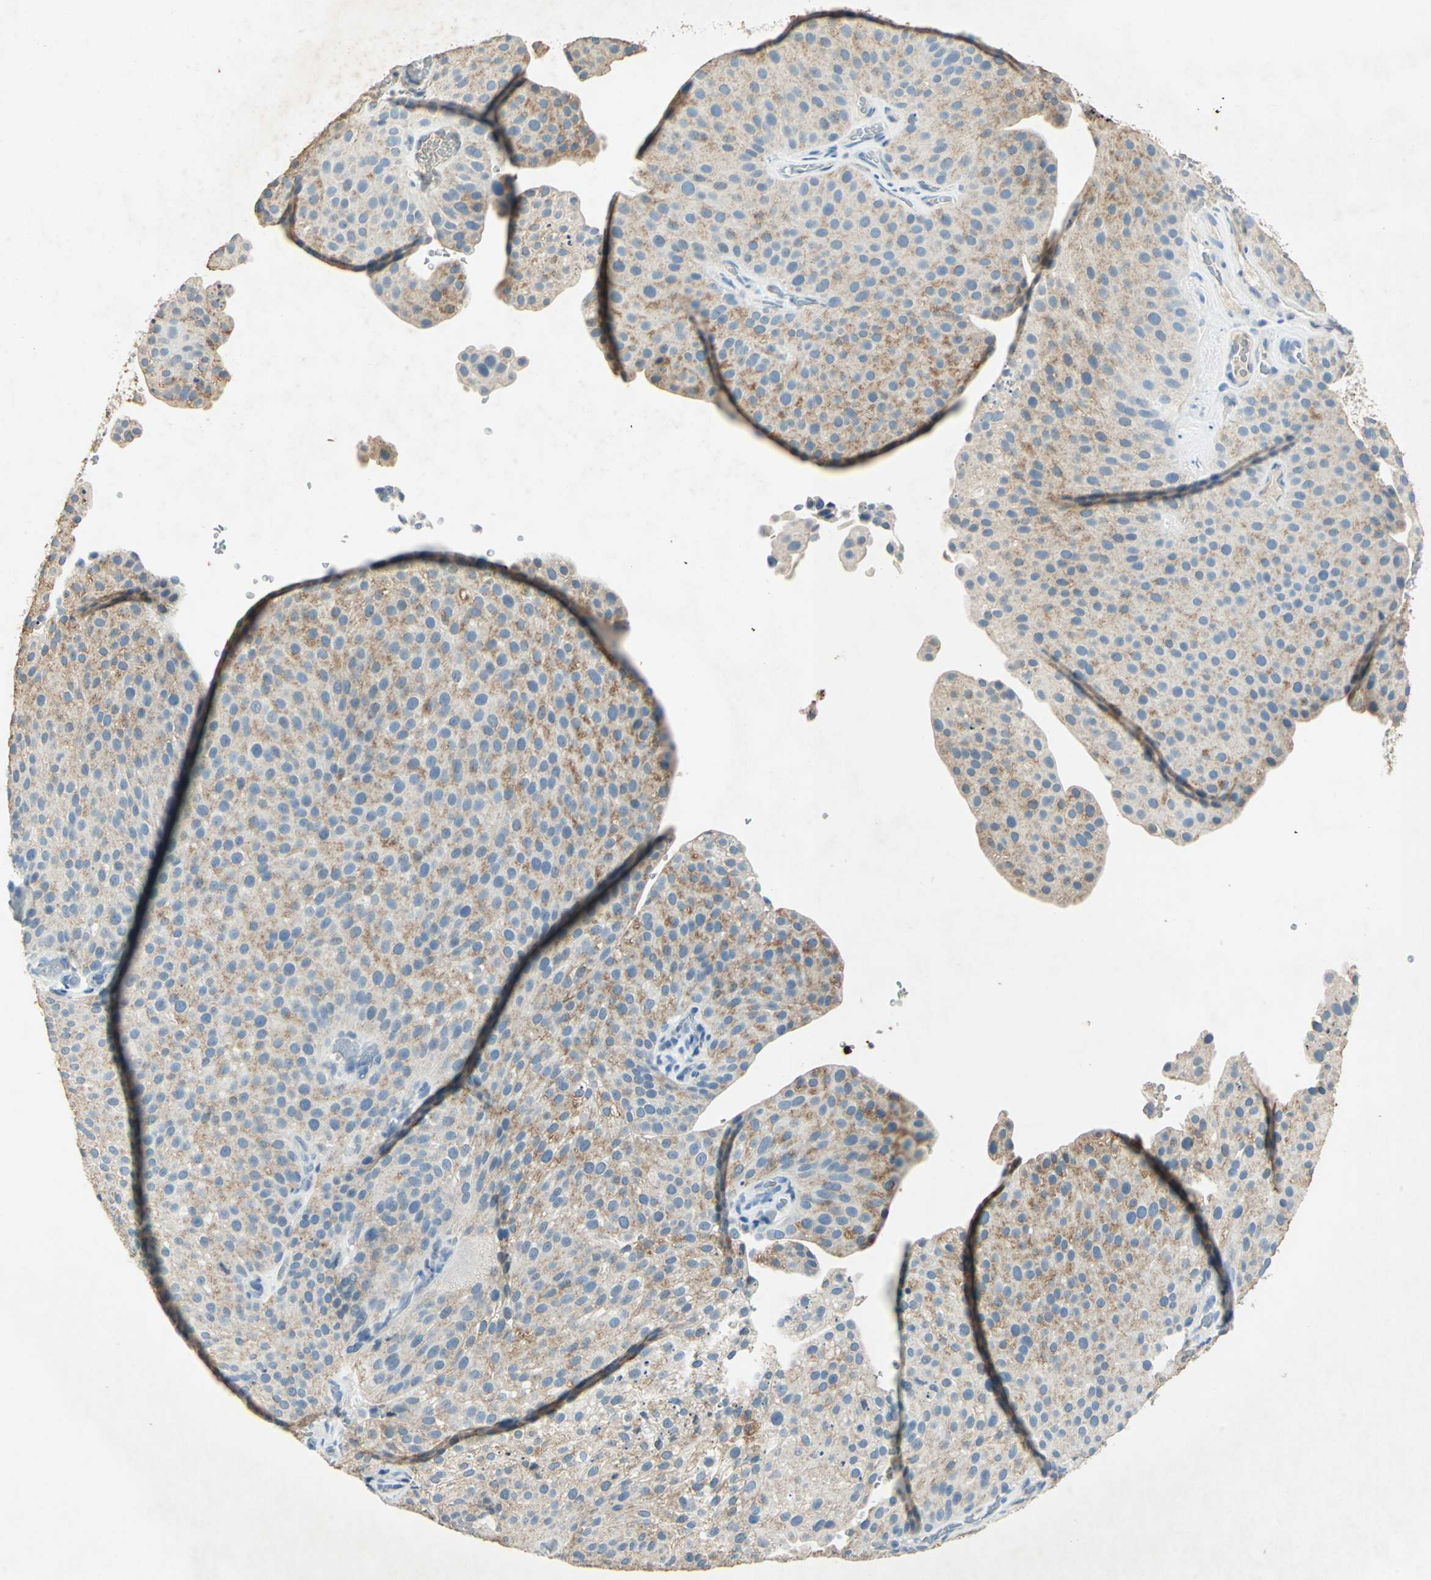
{"staining": {"intensity": "weak", "quantity": ">75%", "location": "cytoplasmic/membranous"}, "tissue": "urothelial cancer", "cell_type": "Tumor cells", "image_type": "cancer", "snomed": [{"axis": "morphology", "description": "Urothelial carcinoma, Low grade"}, {"axis": "topography", "description": "Smooth muscle"}, {"axis": "topography", "description": "Urinary bladder"}], "caption": "Weak cytoplasmic/membranous protein staining is present in approximately >75% of tumor cells in low-grade urothelial carcinoma. Nuclei are stained in blue.", "gene": "CAMK2B", "patient": {"sex": "male", "age": 60}}